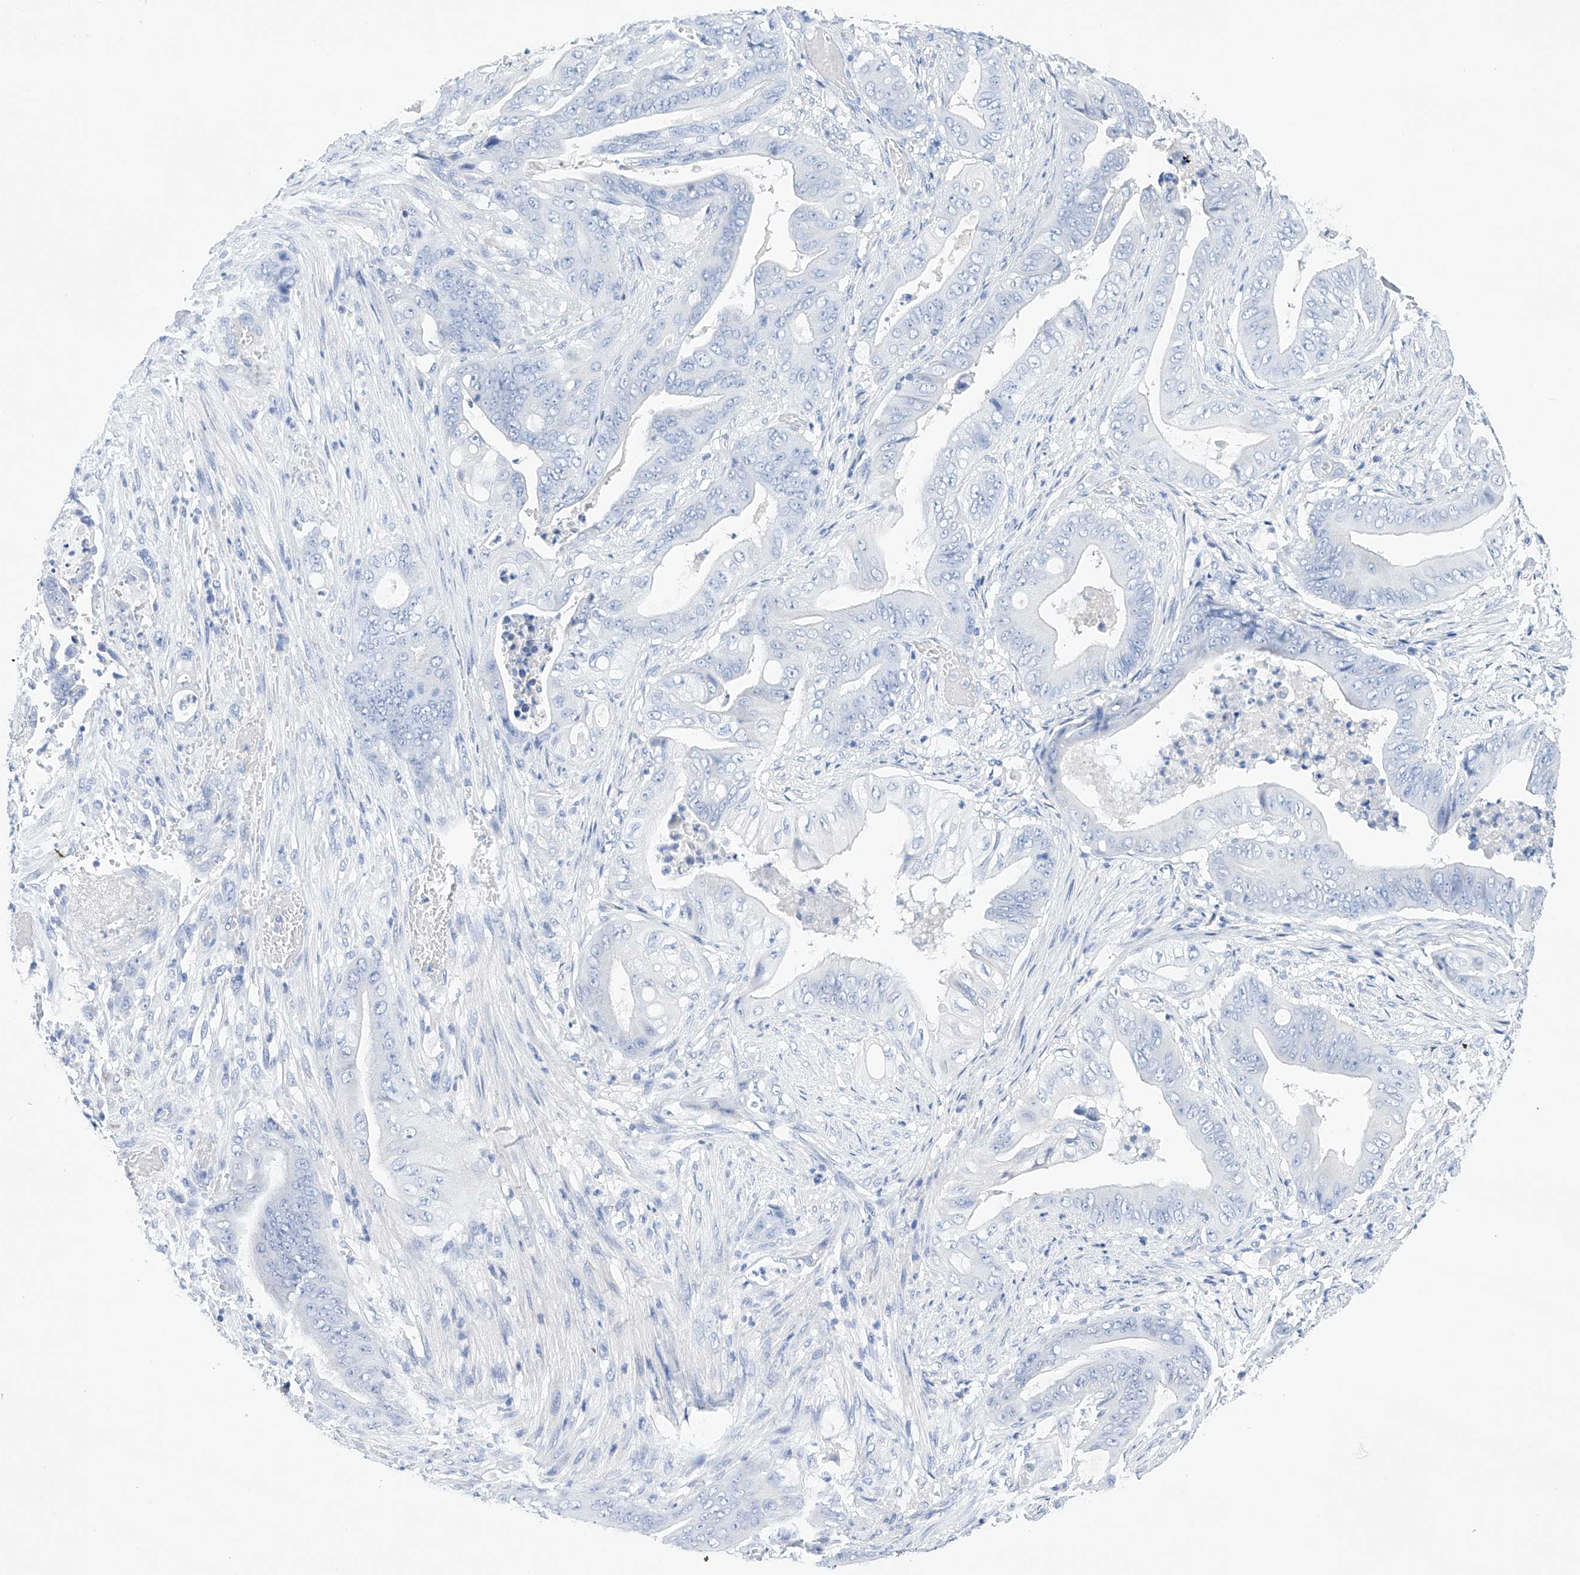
{"staining": {"intensity": "negative", "quantity": "none", "location": "none"}, "tissue": "stomach cancer", "cell_type": "Tumor cells", "image_type": "cancer", "snomed": [{"axis": "morphology", "description": "Adenocarcinoma, NOS"}, {"axis": "topography", "description": "Stomach"}], "caption": "DAB immunohistochemical staining of human adenocarcinoma (stomach) displays no significant positivity in tumor cells. (Stains: DAB (3,3'-diaminobenzidine) immunohistochemistry (IHC) with hematoxylin counter stain, Microscopy: brightfield microscopy at high magnification).", "gene": "LURAP1", "patient": {"sex": "female", "age": 73}}